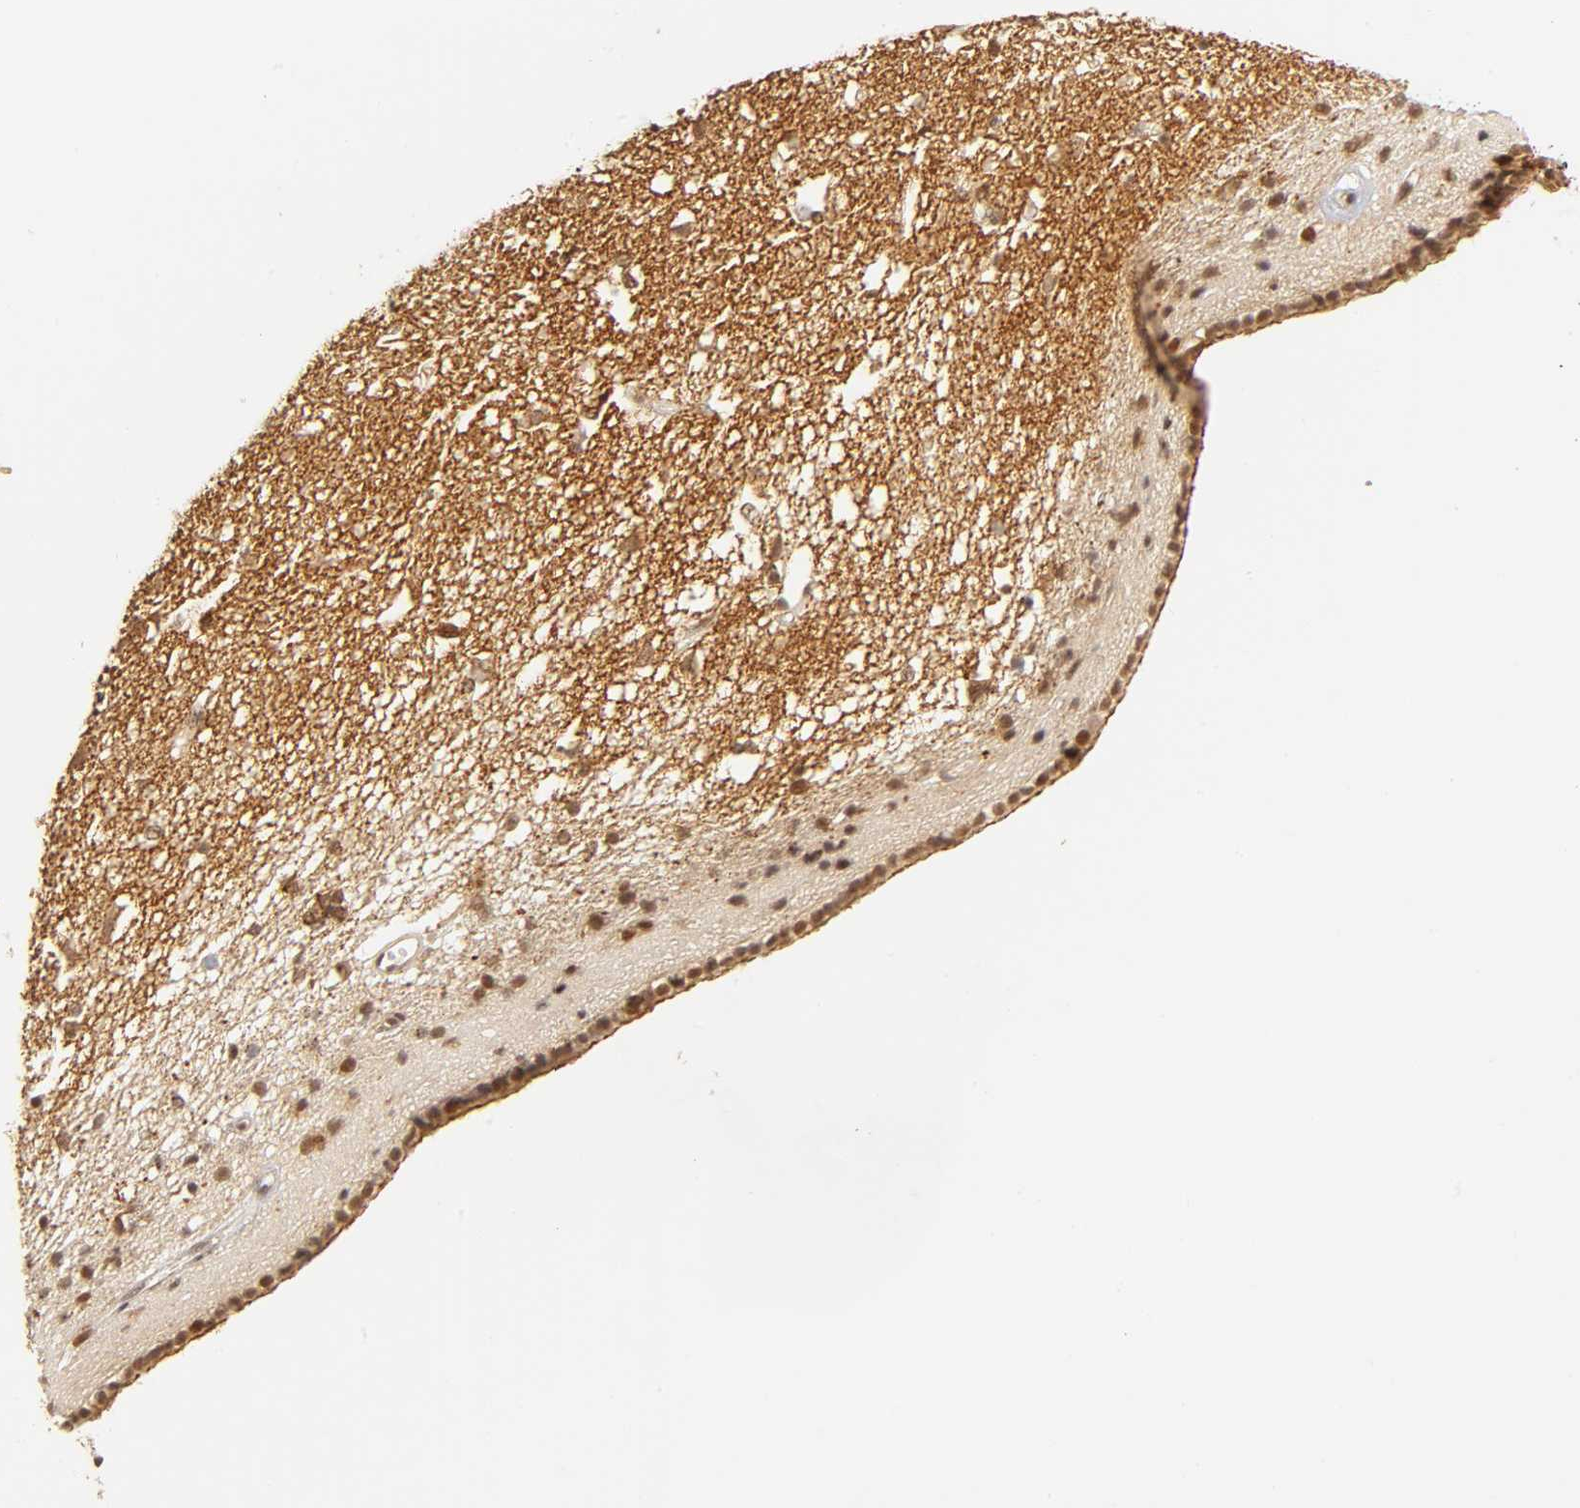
{"staining": {"intensity": "moderate", "quantity": "25%-75%", "location": "cytoplasmic/membranous,nuclear"}, "tissue": "caudate", "cell_type": "Glial cells", "image_type": "normal", "snomed": [{"axis": "morphology", "description": "Normal tissue, NOS"}, {"axis": "topography", "description": "Lateral ventricle wall"}], "caption": "This micrograph shows immunohistochemistry staining of unremarkable caudate, with medium moderate cytoplasmic/membranous,nuclear expression in approximately 25%-75% of glial cells.", "gene": "TAF10", "patient": {"sex": "female", "age": 19}}